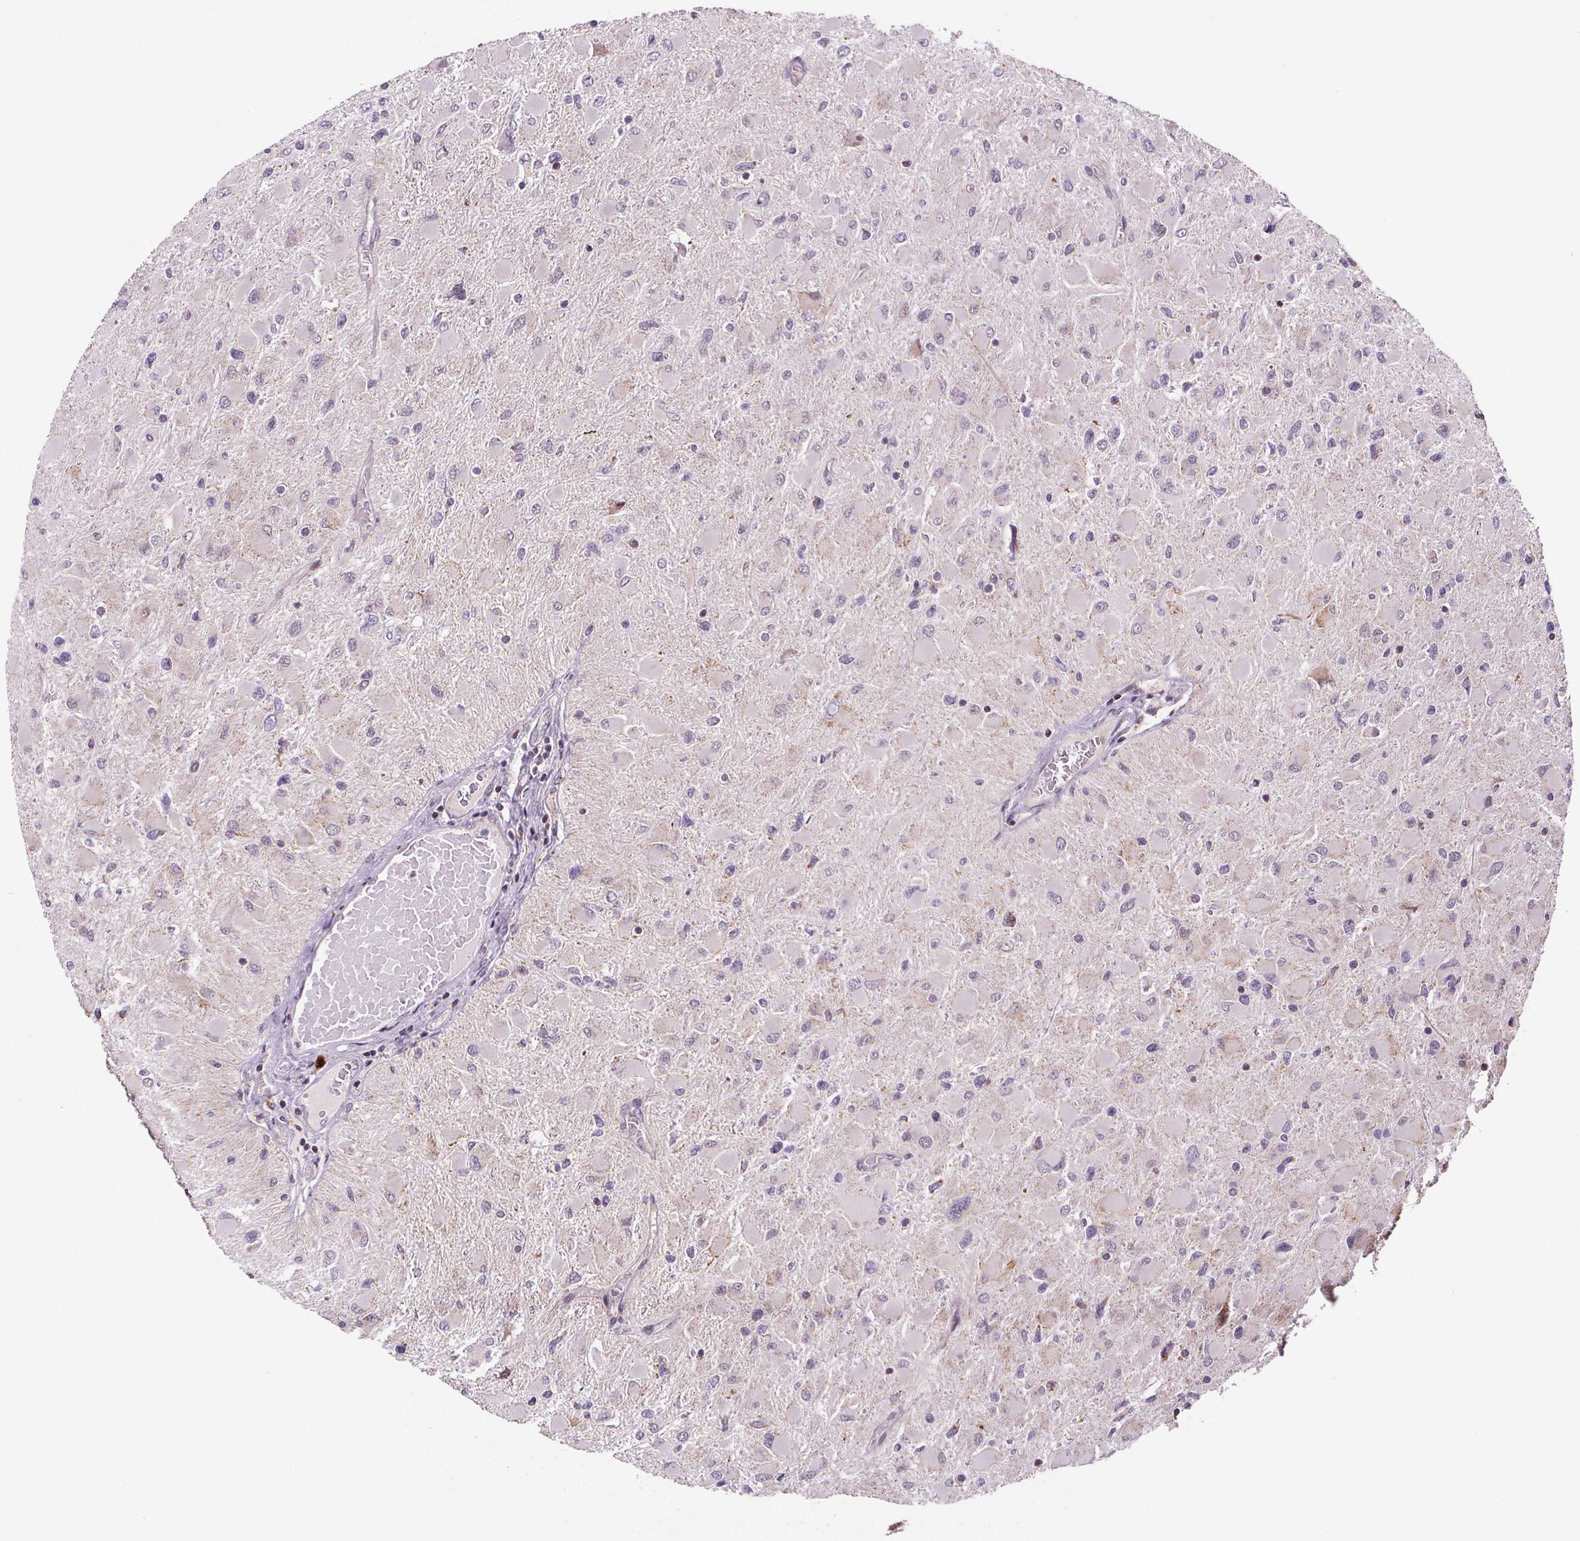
{"staining": {"intensity": "negative", "quantity": "none", "location": "none"}, "tissue": "glioma", "cell_type": "Tumor cells", "image_type": "cancer", "snomed": [{"axis": "morphology", "description": "Glioma, malignant, High grade"}, {"axis": "topography", "description": "Cerebral cortex"}], "caption": "Immunohistochemistry micrograph of neoplastic tissue: human glioma stained with DAB exhibits no significant protein positivity in tumor cells.", "gene": "SUCLA2", "patient": {"sex": "female", "age": 36}}